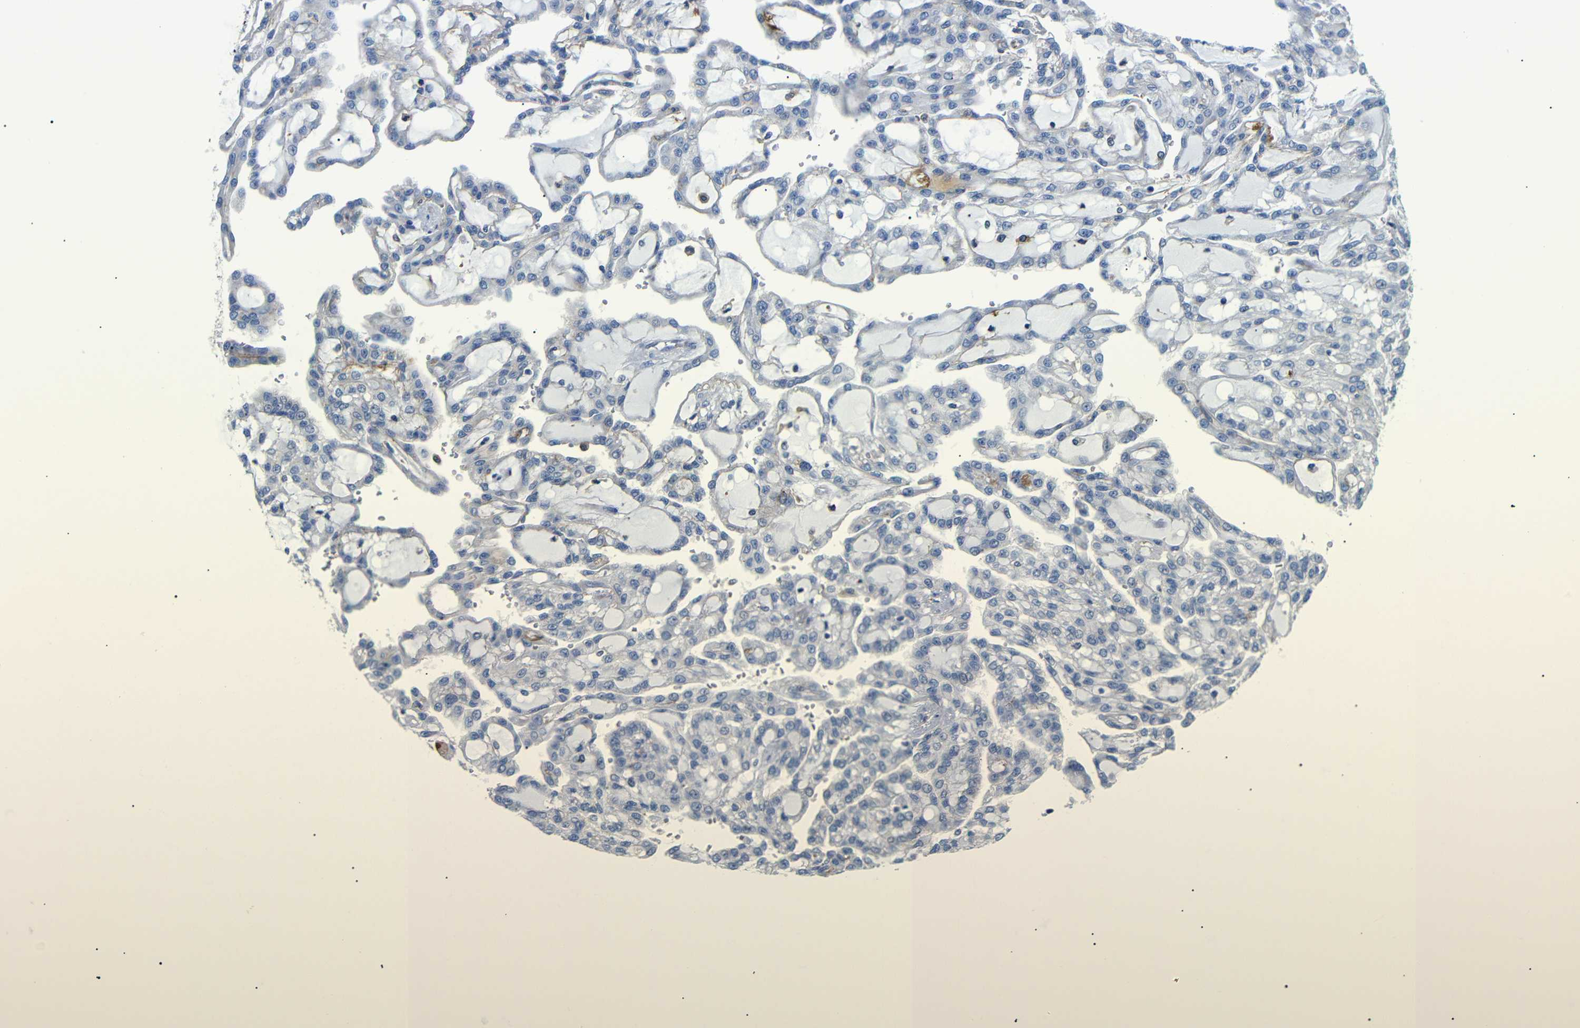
{"staining": {"intensity": "moderate", "quantity": "<25%", "location": "cytoplasmic/membranous"}, "tissue": "renal cancer", "cell_type": "Tumor cells", "image_type": "cancer", "snomed": [{"axis": "morphology", "description": "Adenocarcinoma, NOS"}, {"axis": "topography", "description": "Kidney"}], "caption": "This photomicrograph exhibits IHC staining of renal adenocarcinoma, with low moderate cytoplasmic/membranous positivity in about <25% of tumor cells.", "gene": "SDCBP", "patient": {"sex": "male", "age": 63}}